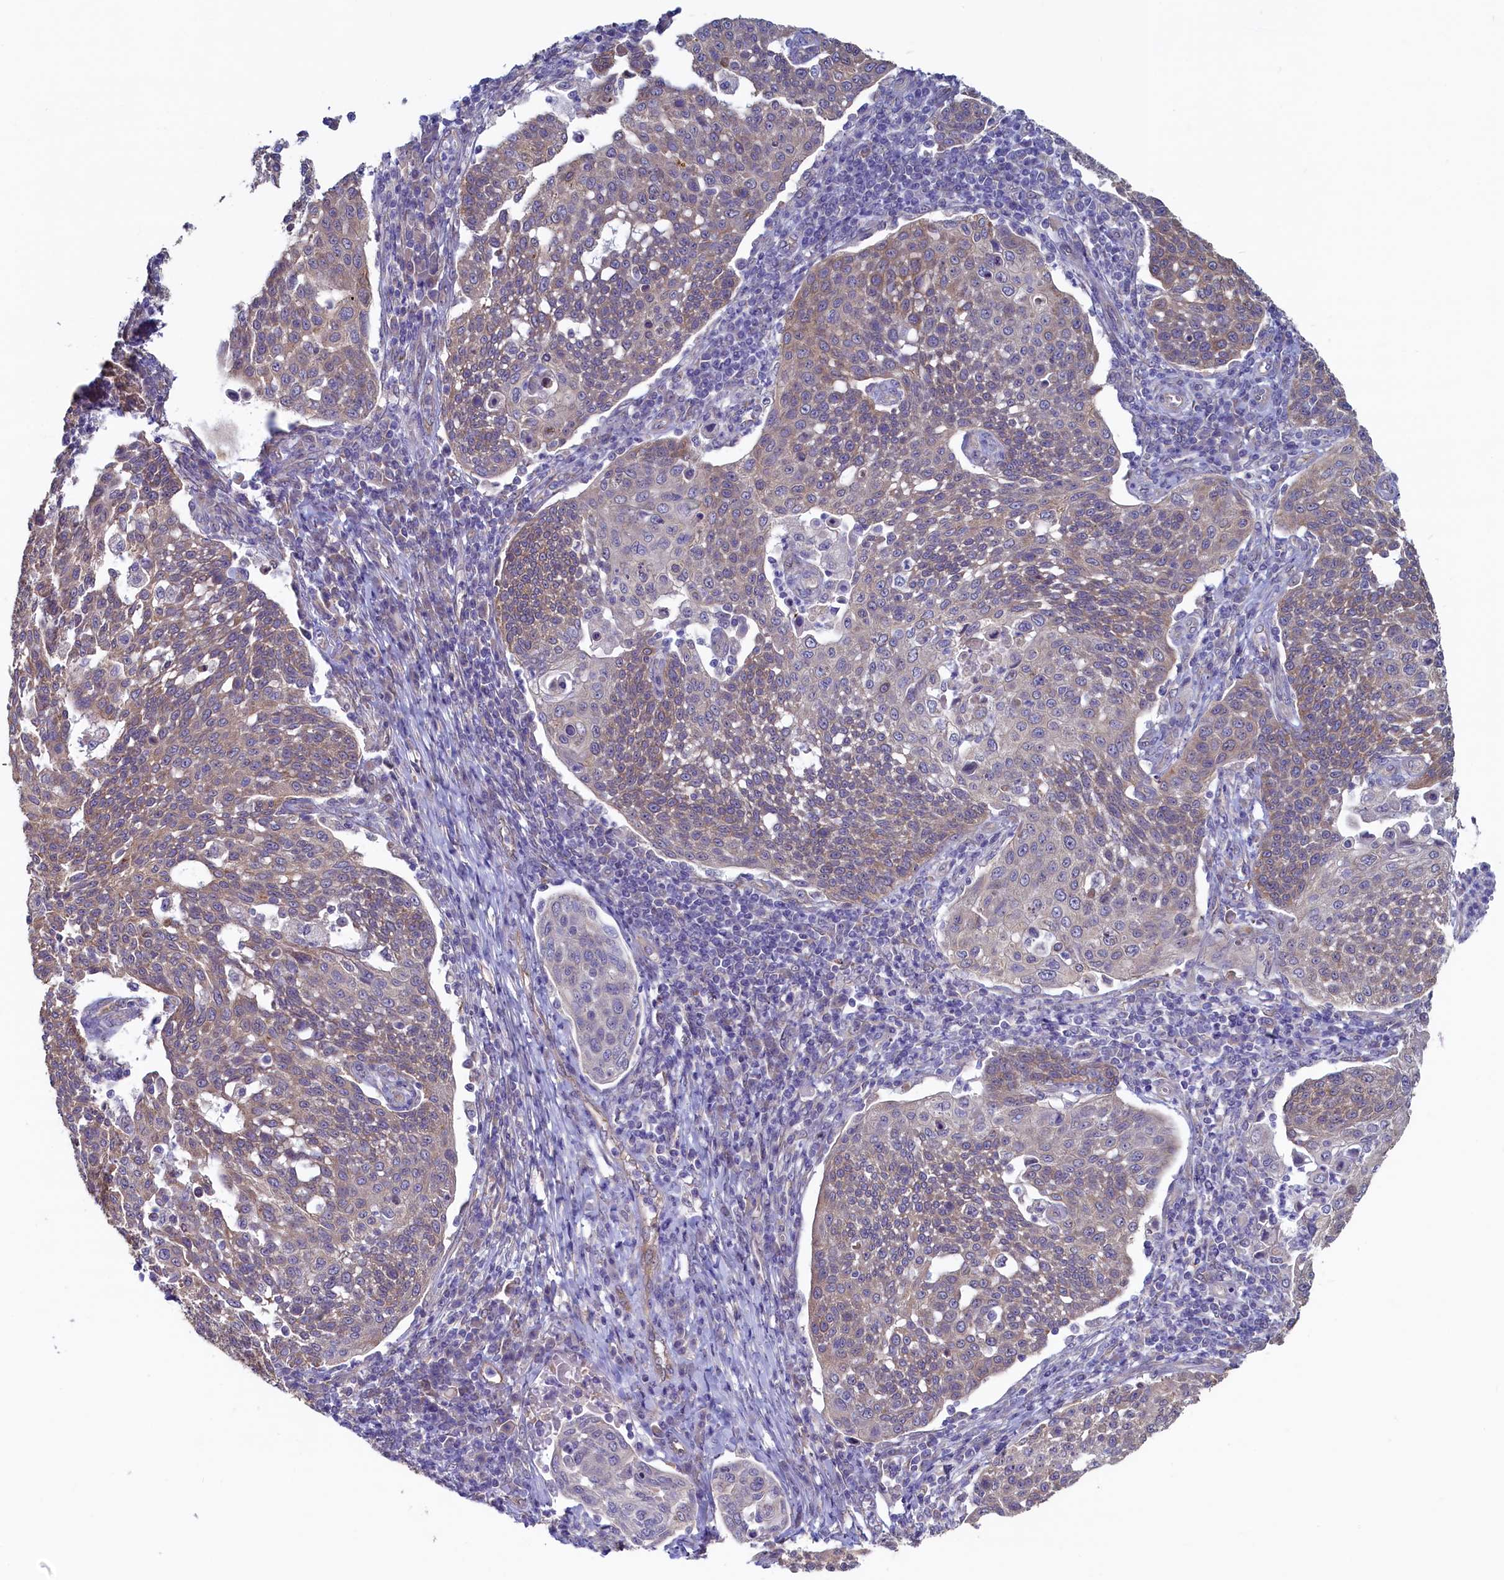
{"staining": {"intensity": "weak", "quantity": "25%-75%", "location": "cytoplasmic/membranous"}, "tissue": "cervical cancer", "cell_type": "Tumor cells", "image_type": "cancer", "snomed": [{"axis": "morphology", "description": "Squamous cell carcinoma, NOS"}, {"axis": "topography", "description": "Cervix"}], "caption": "Cervical cancer (squamous cell carcinoma) stained with DAB immunohistochemistry (IHC) demonstrates low levels of weak cytoplasmic/membranous expression in approximately 25%-75% of tumor cells.", "gene": "SPATA2L", "patient": {"sex": "female", "age": 34}}